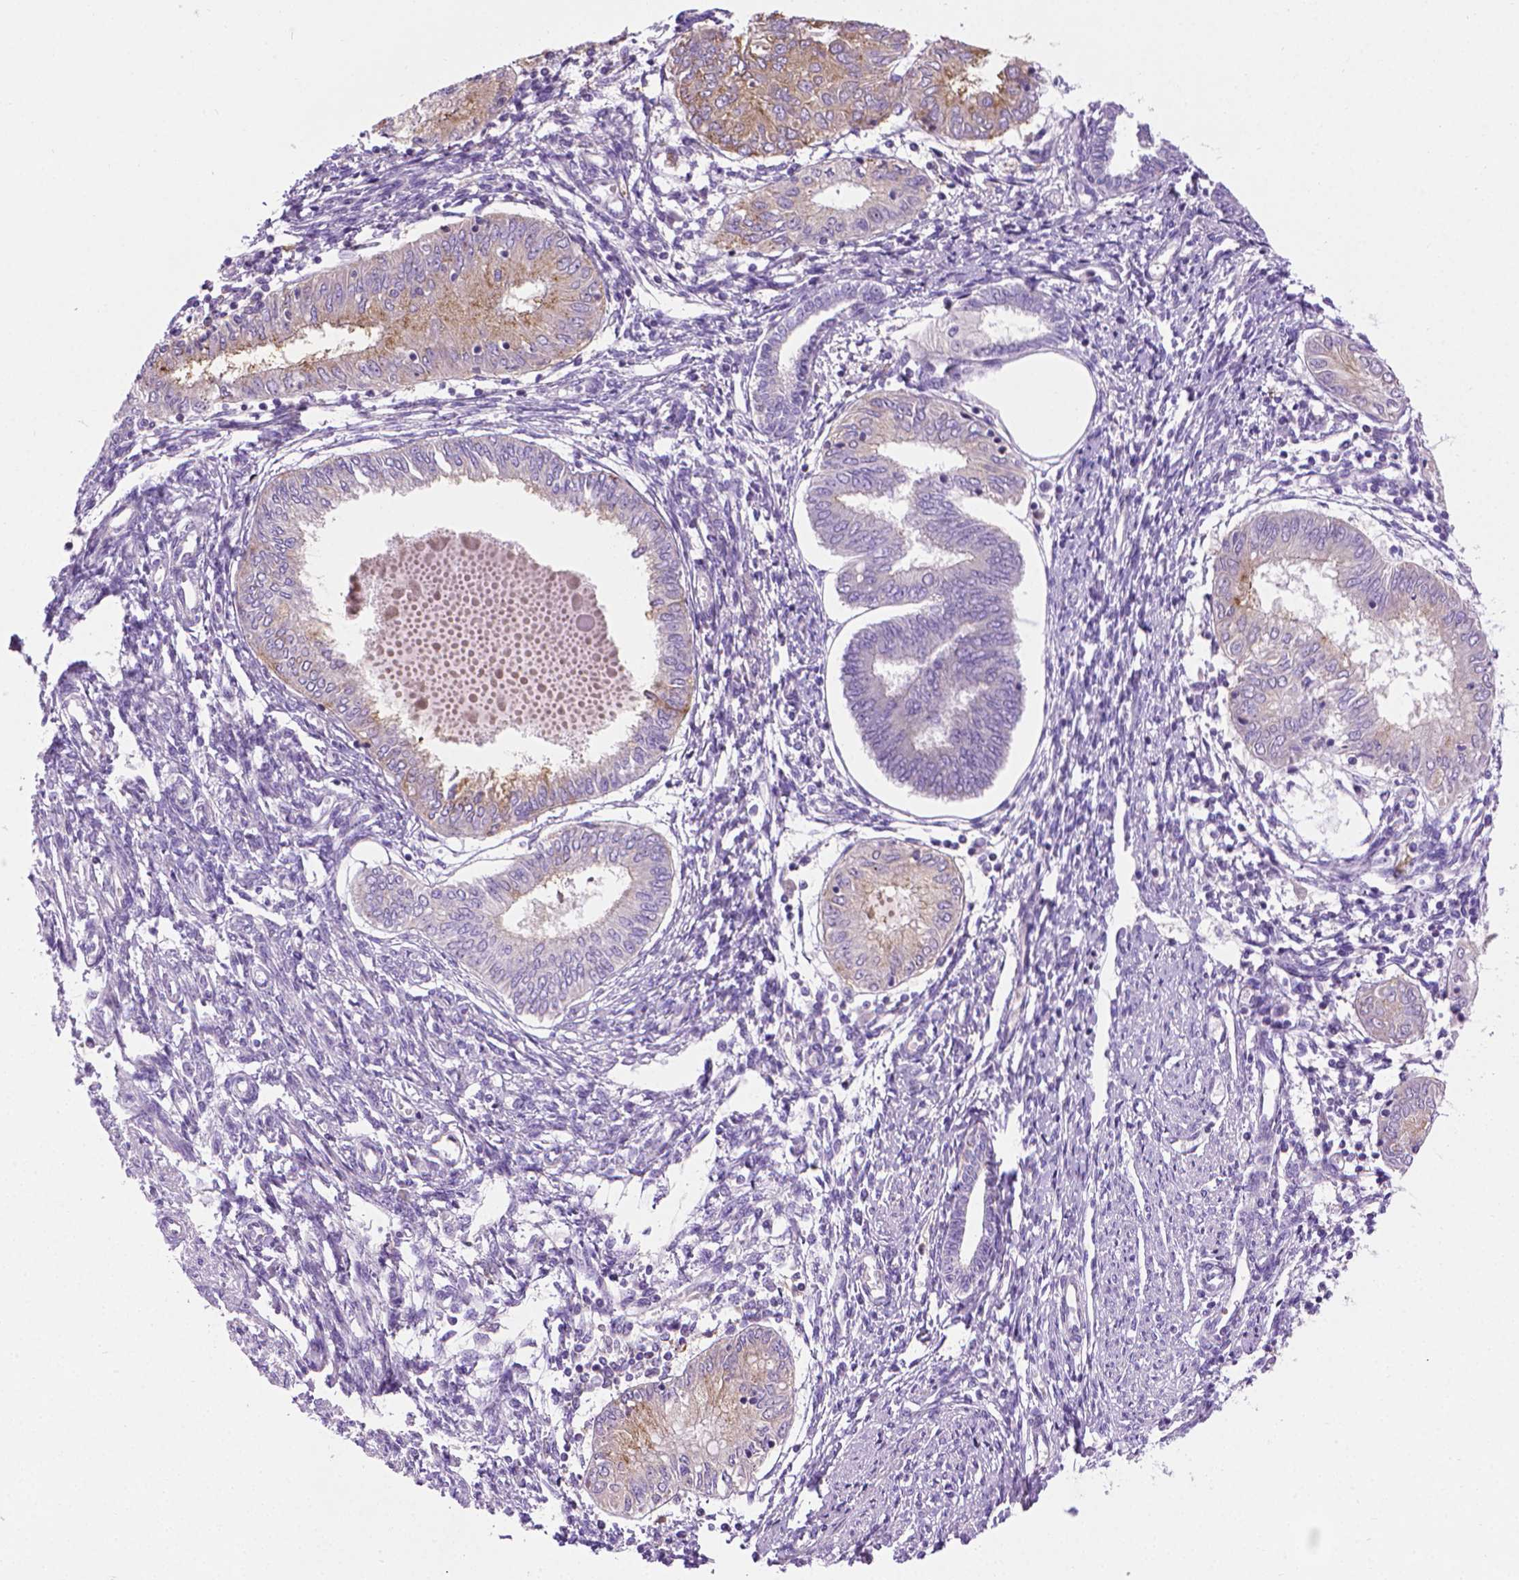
{"staining": {"intensity": "weak", "quantity": "<25%", "location": "cytoplasmic/membranous"}, "tissue": "endometrial cancer", "cell_type": "Tumor cells", "image_type": "cancer", "snomed": [{"axis": "morphology", "description": "Adenocarcinoma, NOS"}, {"axis": "topography", "description": "Endometrium"}], "caption": "A photomicrograph of endometrial adenocarcinoma stained for a protein exhibits no brown staining in tumor cells.", "gene": "SLC51B", "patient": {"sex": "female", "age": 68}}